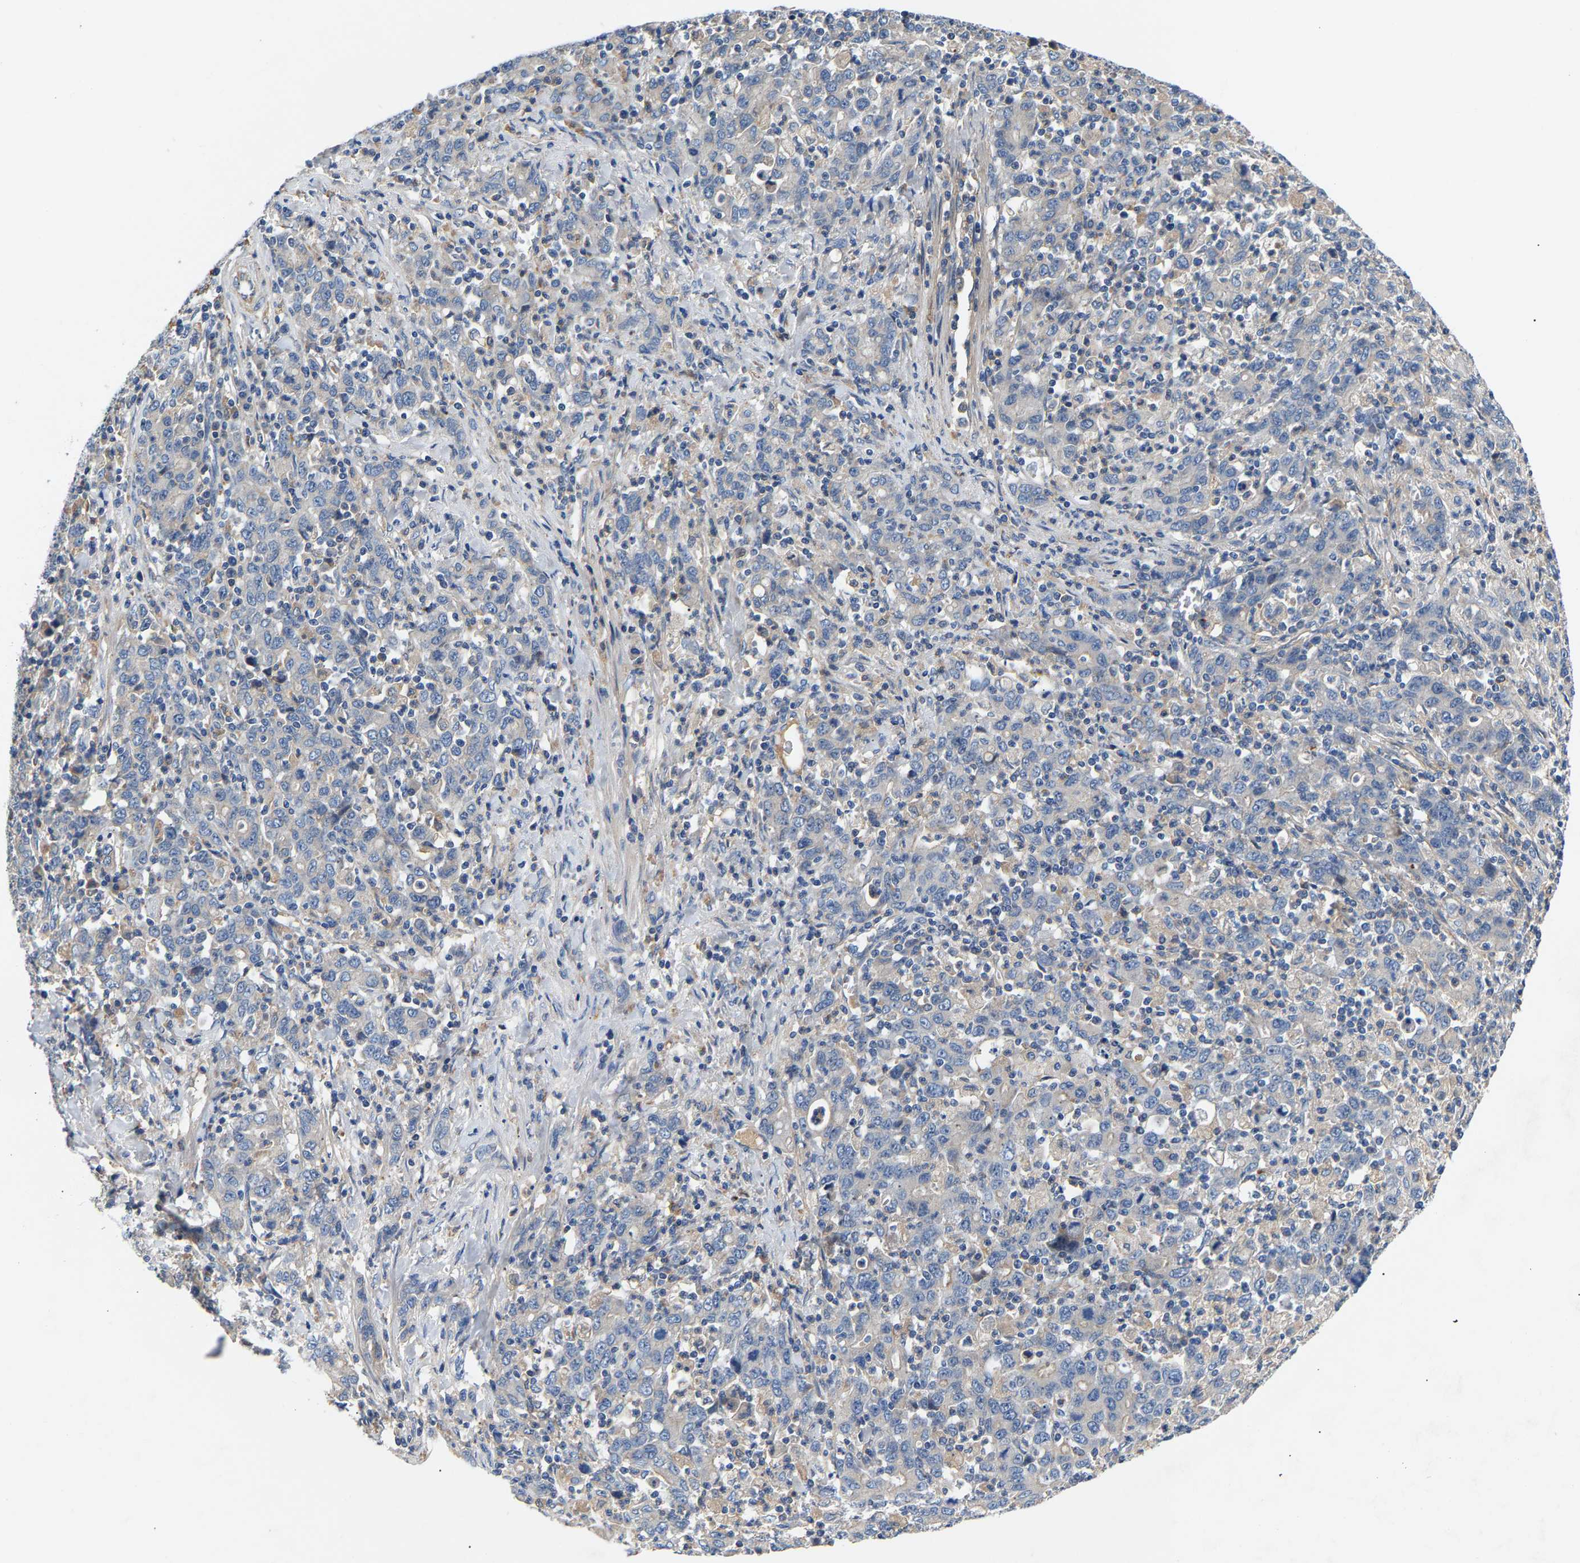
{"staining": {"intensity": "negative", "quantity": "none", "location": "none"}, "tissue": "stomach cancer", "cell_type": "Tumor cells", "image_type": "cancer", "snomed": [{"axis": "morphology", "description": "Adenocarcinoma, NOS"}, {"axis": "topography", "description": "Stomach, upper"}], "caption": "Immunohistochemical staining of stomach cancer demonstrates no significant positivity in tumor cells.", "gene": "CCDC171", "patient": {"sex": "male", "age": 69}}